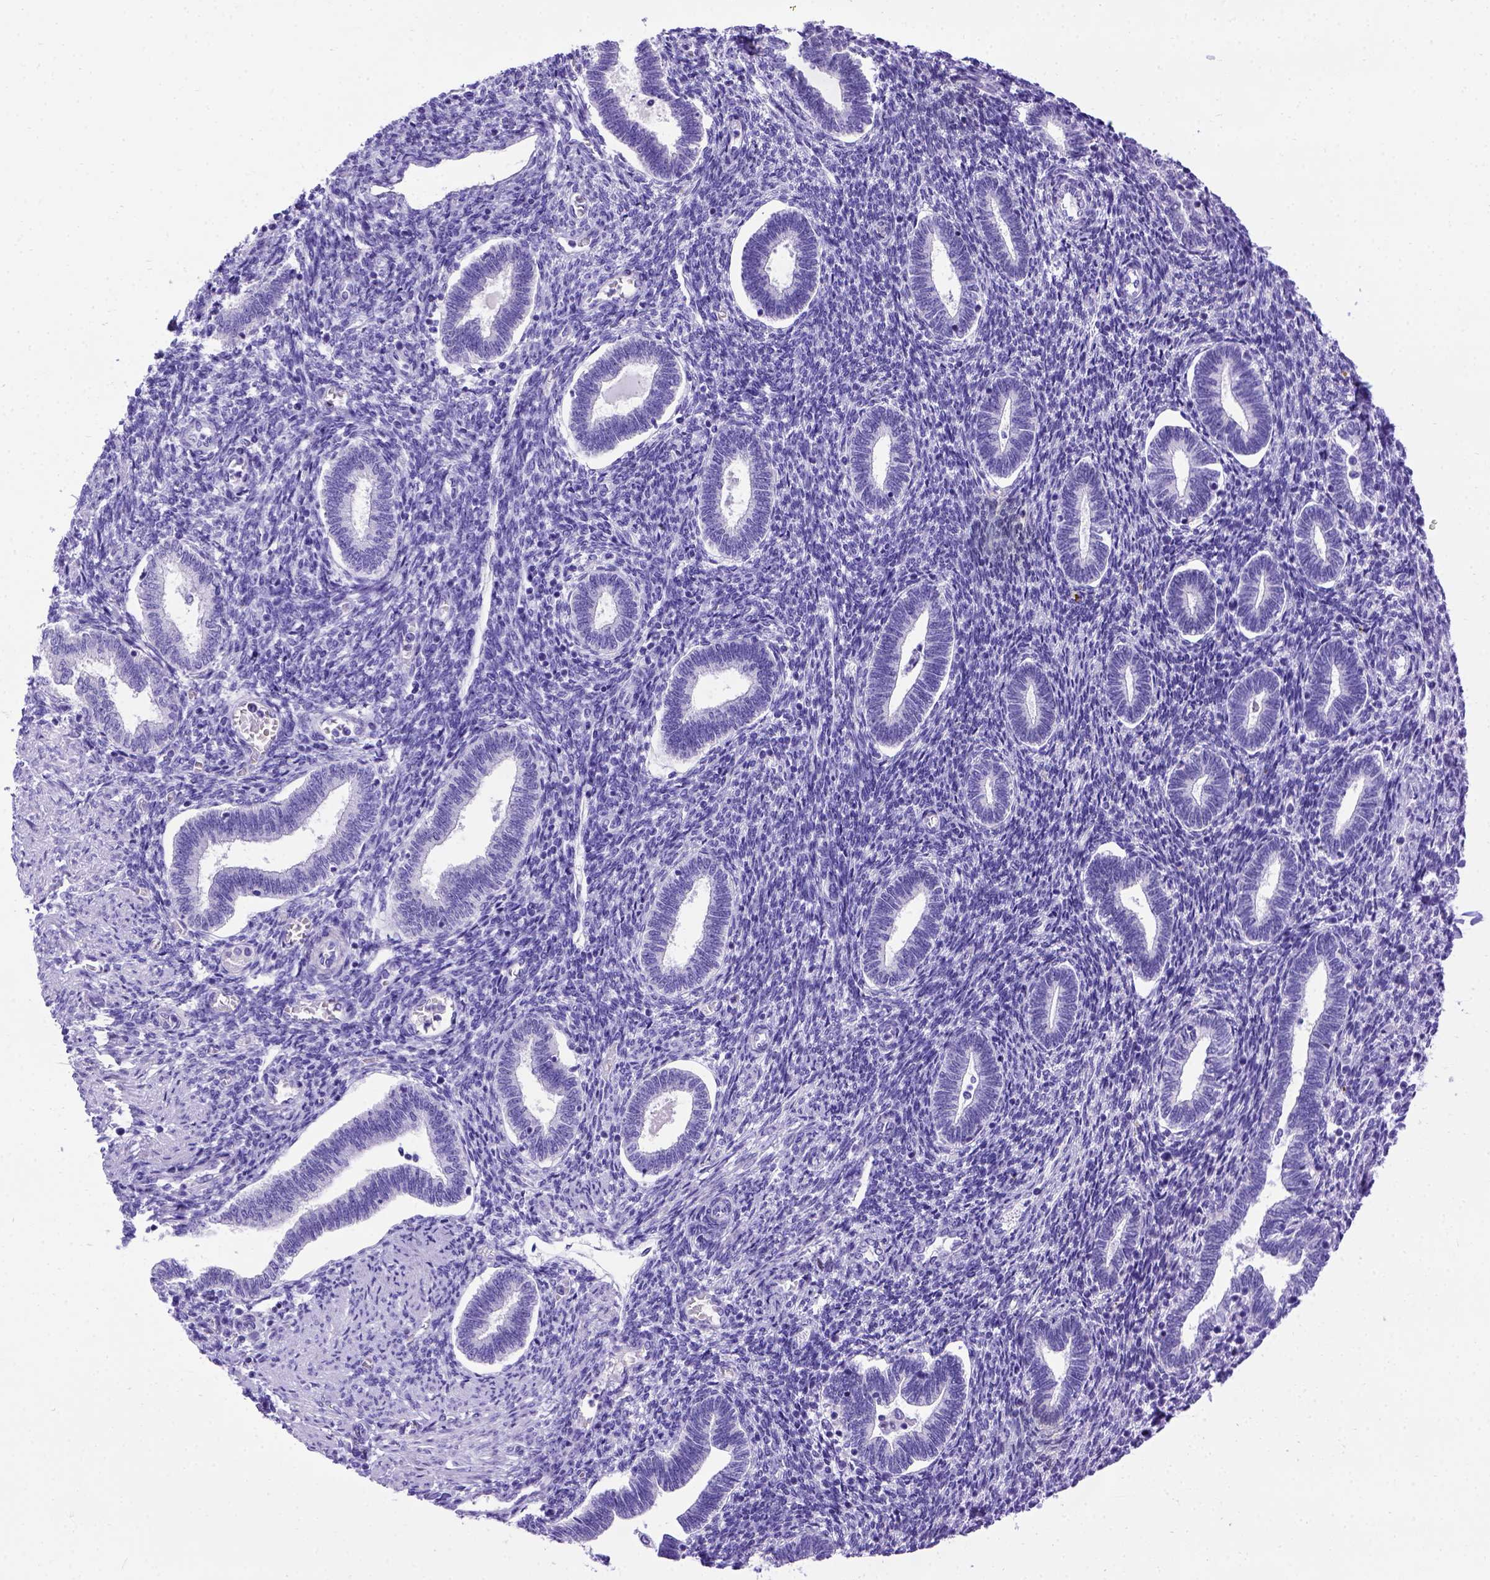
{"staining": {"intensity": "negative", "quantity": "none", "location": "none"}, "tissue": "endometrium", "cell_type": "Cells in endometrial stroma", "image_type": "normal", "snomed": [{"axis": "morphology", "description": "Normal tissue, NOS"}, {"axis": "topography", "description": "Endometrium"}], "caption": "The image demonstrates no significant positivity in cells in endometrial stroma of endometrium.", "gene": "MEOX2", "patient": {"sex": "female", "age": 42}}